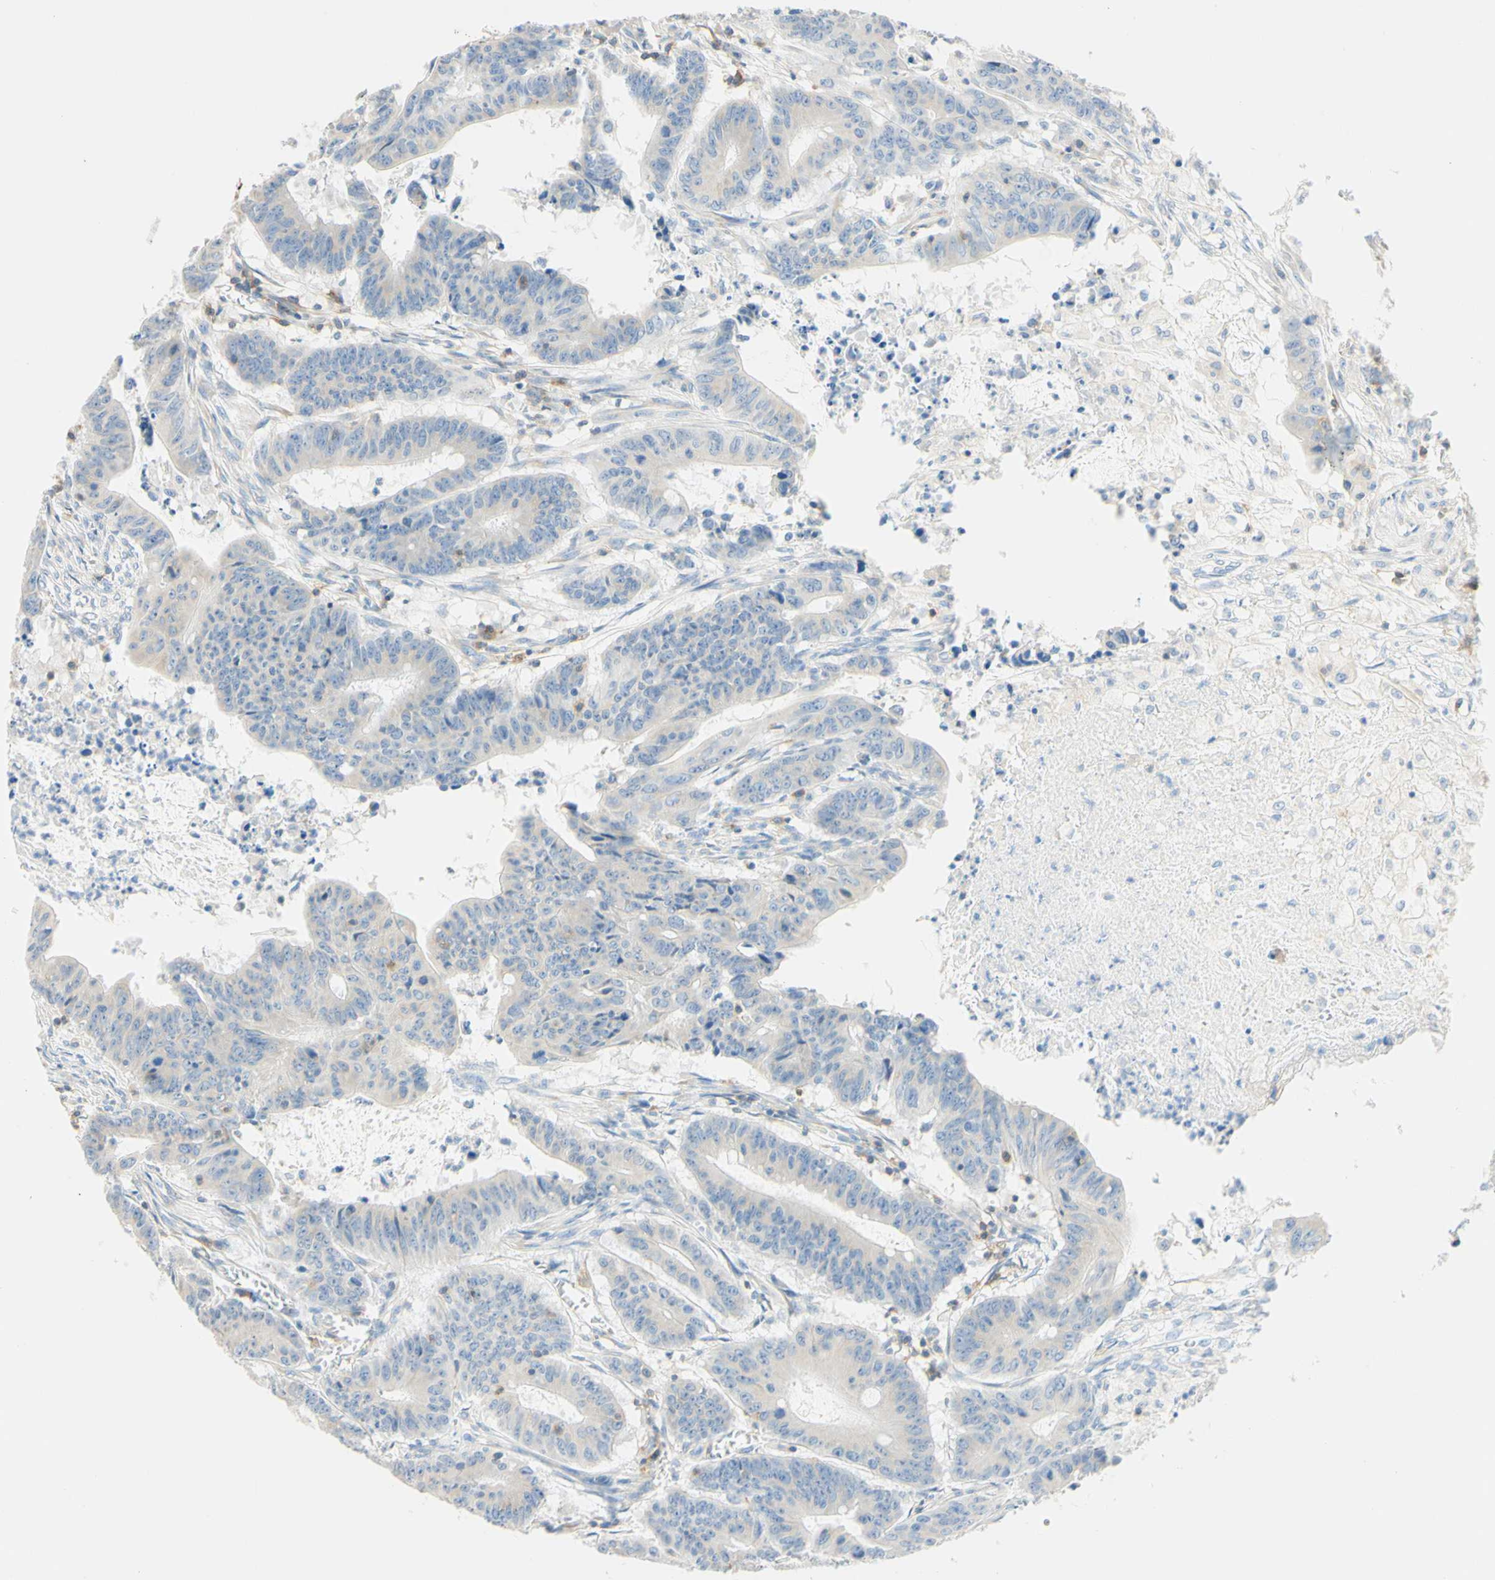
{"staining": {"intensity": "negative", "quantity": "none", "location": "none"}, "tissue": "colorectal cancer", "cell_type": "Tumor cells", "image_type": "cancer", "snomed": [{"axis": "morphology", "description": "Adenocarcinoma, NOS"}, {"axis": "topography", "description": "Colon"}], "caption": "Protein analysis of colorectal cancer (adenocarcinoma) demonstrates no significant positivity in tumor cells.", "gene": "LAT", "patient": {"sex": "male", "age": 45}}